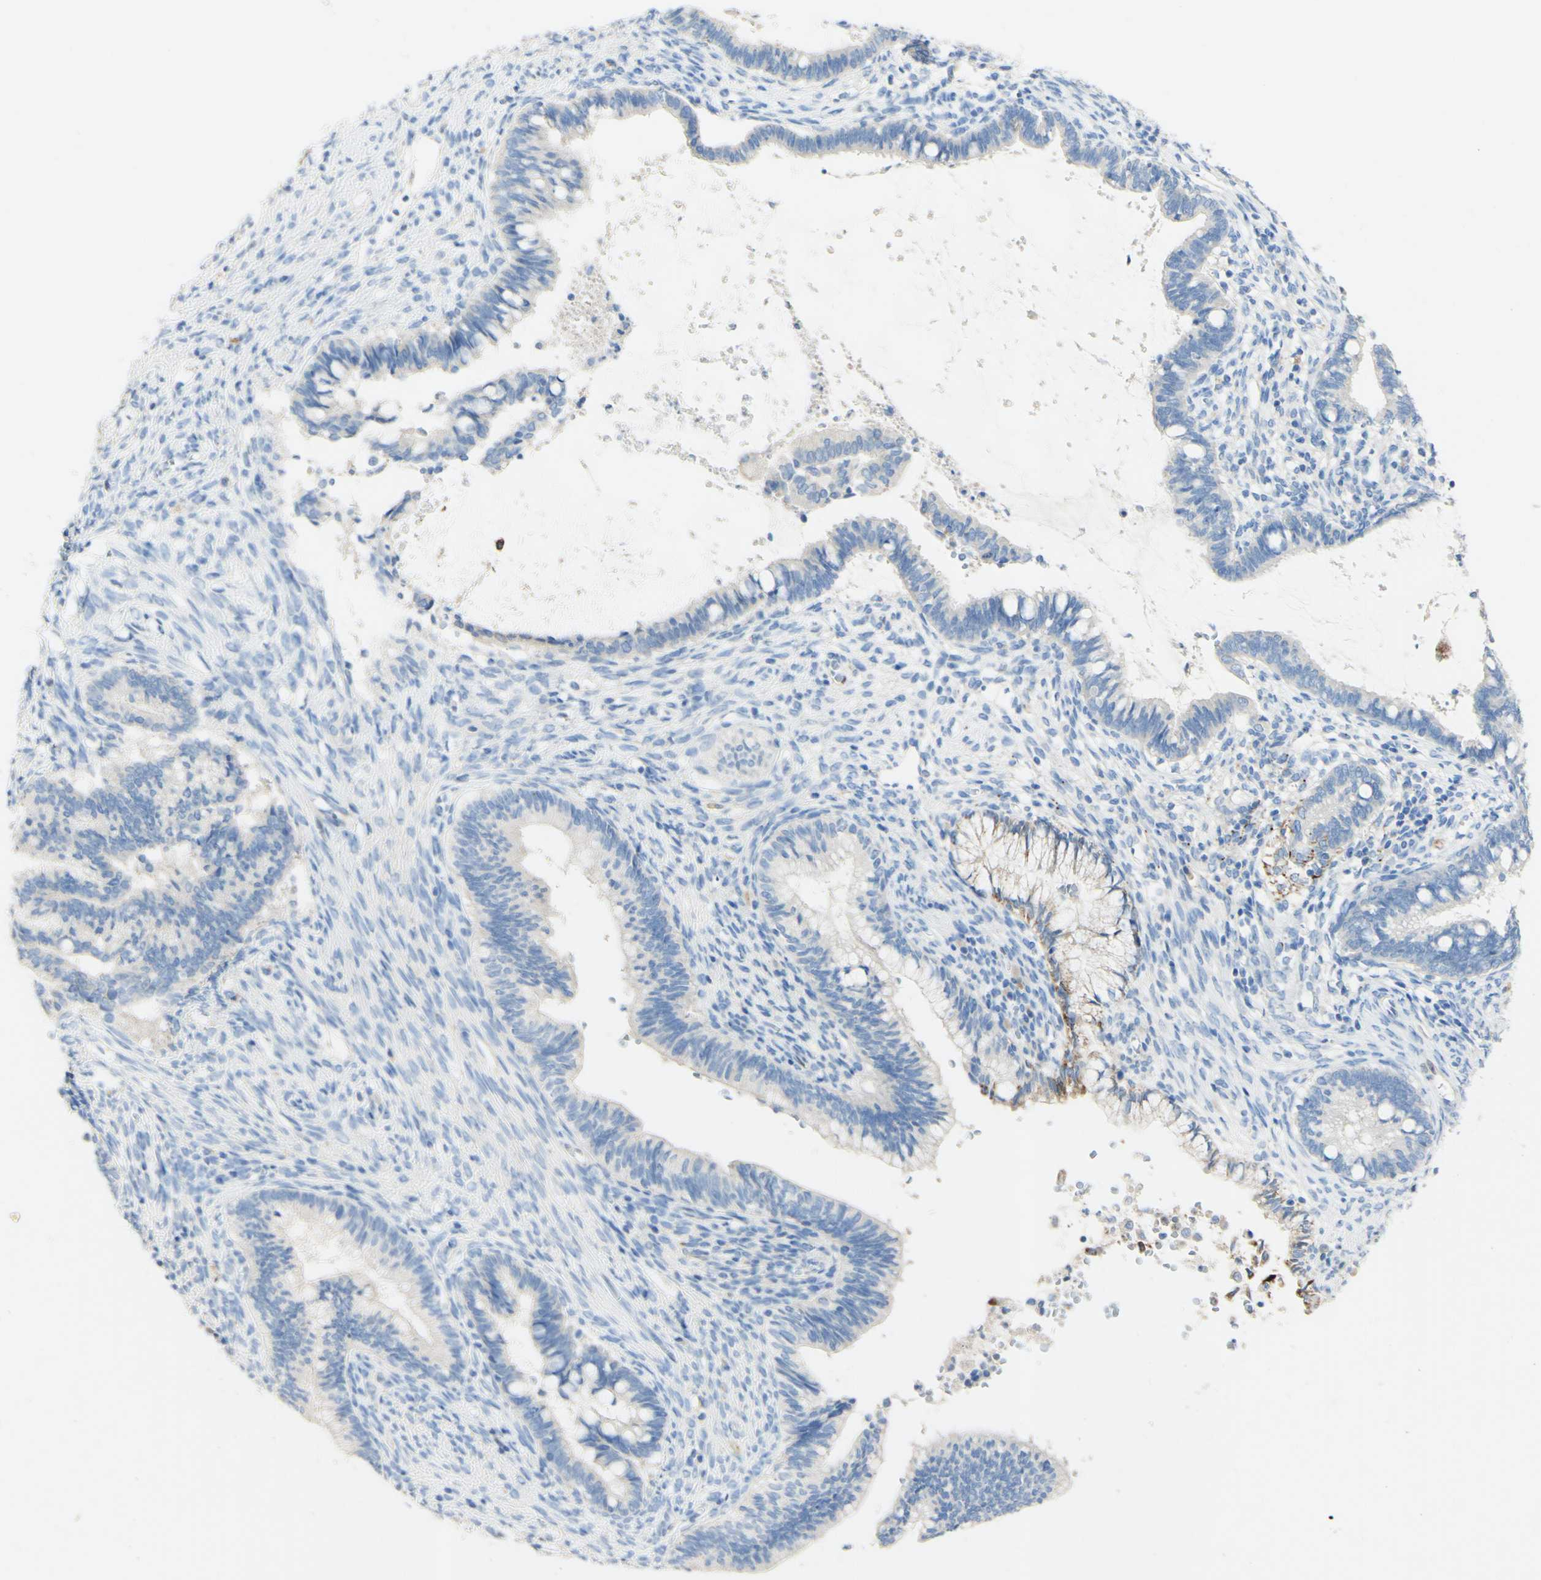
{"staining": {"intensity": "moderate", "quantity": "<25%", "location": "cytoplasmic/membranous"}, "tissue": "cervical cancer", "cell_type": "Tumor cells", "image_type": "cancer", "snomed": [{"axis": "morphology", "description": "Adenocarcinoma, NOS"}, {"axis": "topography", "description": "Cervix"}], "caption": "Human cervical cancer stained for a protein (brown) demonstrates moderate cytoplasmic/membranous positive expression in approximately <25% of tumor cells.", "gene": "FGF4", "patient": {"sex": "female", "age": 44}}